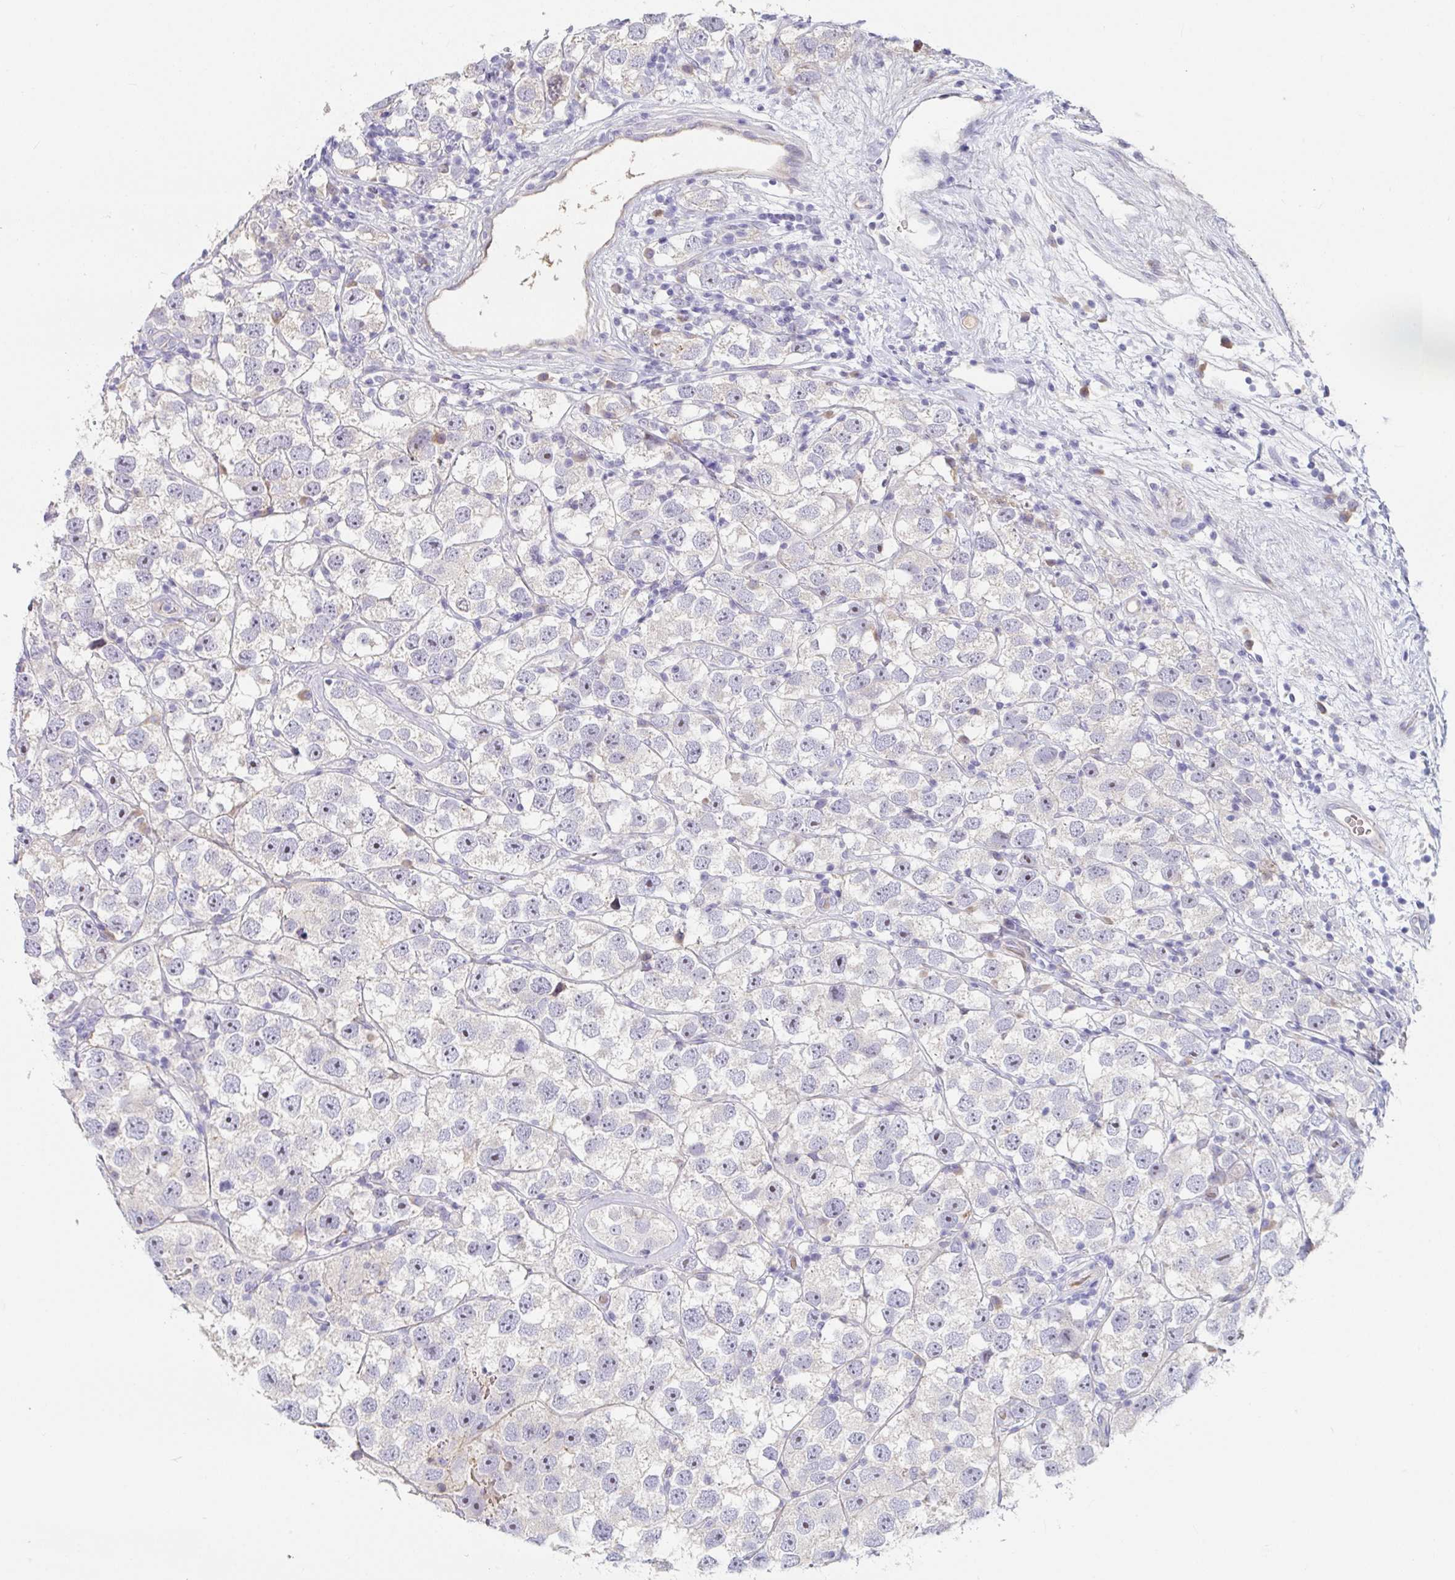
{"staining": {"intensity": "negative", "quantity": "none", "location": "none"}, "tissue": "testis cancer", "cell_type": "Tumor cells", "image_type": "cancer", "snomed": [{"axis": "morphology", "description": "Seminoma, NOS"}, {"axis": "topography", "description": "Testis"}], "caption": "Protein analysis of seminoma (testis) displays no significant expression in tumor cells.", "gene": "ANO5", "patient": {"sex": "male", "age": 26}}